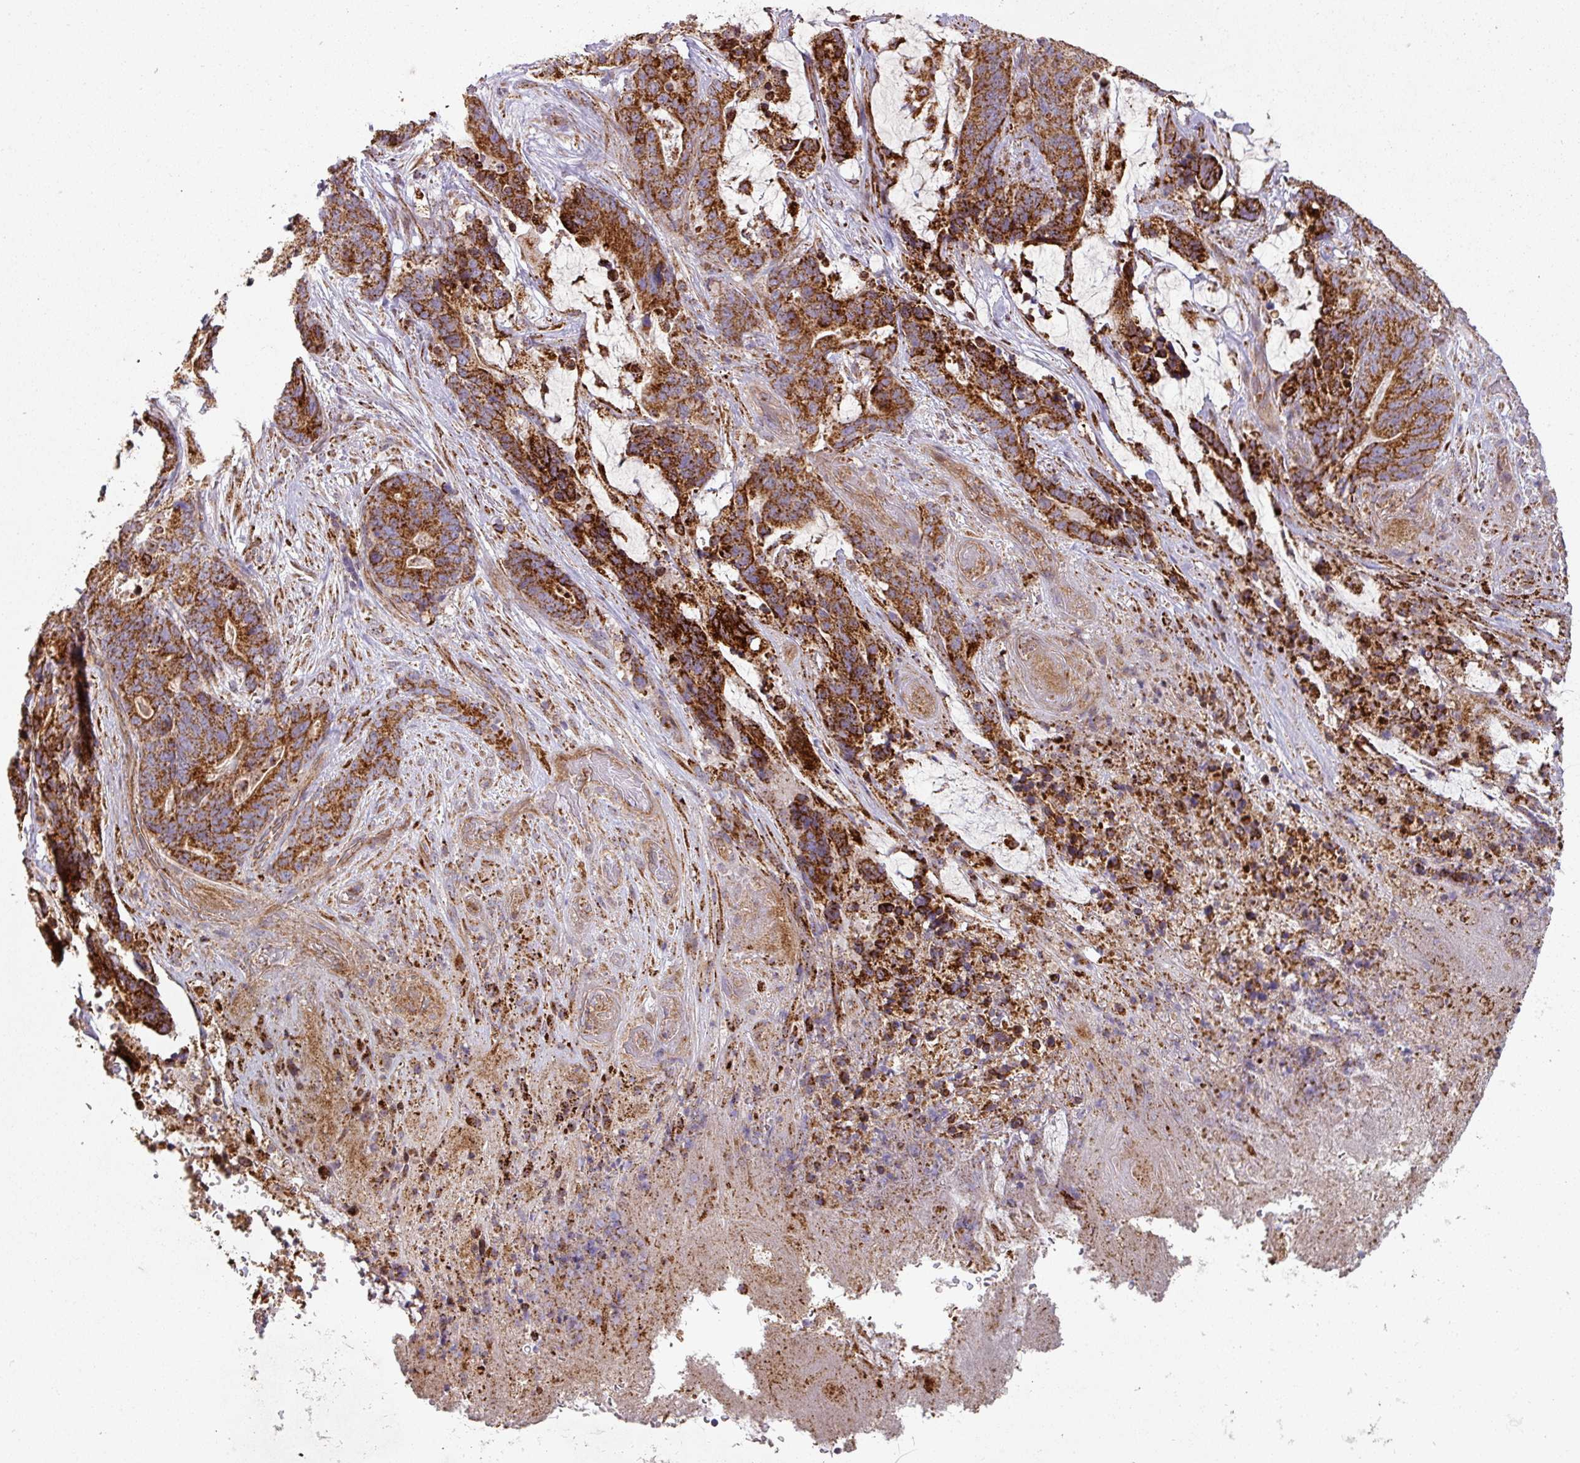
{"staining": {"intensity": "strong", "quantity": ">75%", "location": "cytoplasmic/membranous"}, "tissue": "stomach cancer", "cell_type": "Tumor cells", "image_type": "cancer", "snomed": [{"axis": "morphology", "description": "Normal tissue, NOS"}, {"axis": "morphology", "description": "Adenocarcinoma, NOS"}, {"axis": "topography", "description": "Stomach"}], "caption": "Protein expression by immunohistochemistry displays strong cytoplasmic/membranous staining in about >75% of tumor cells in adenocarcinoma (stomach).", "gene": "GPD2", "patient": {"sex": "female", "age": 64}}